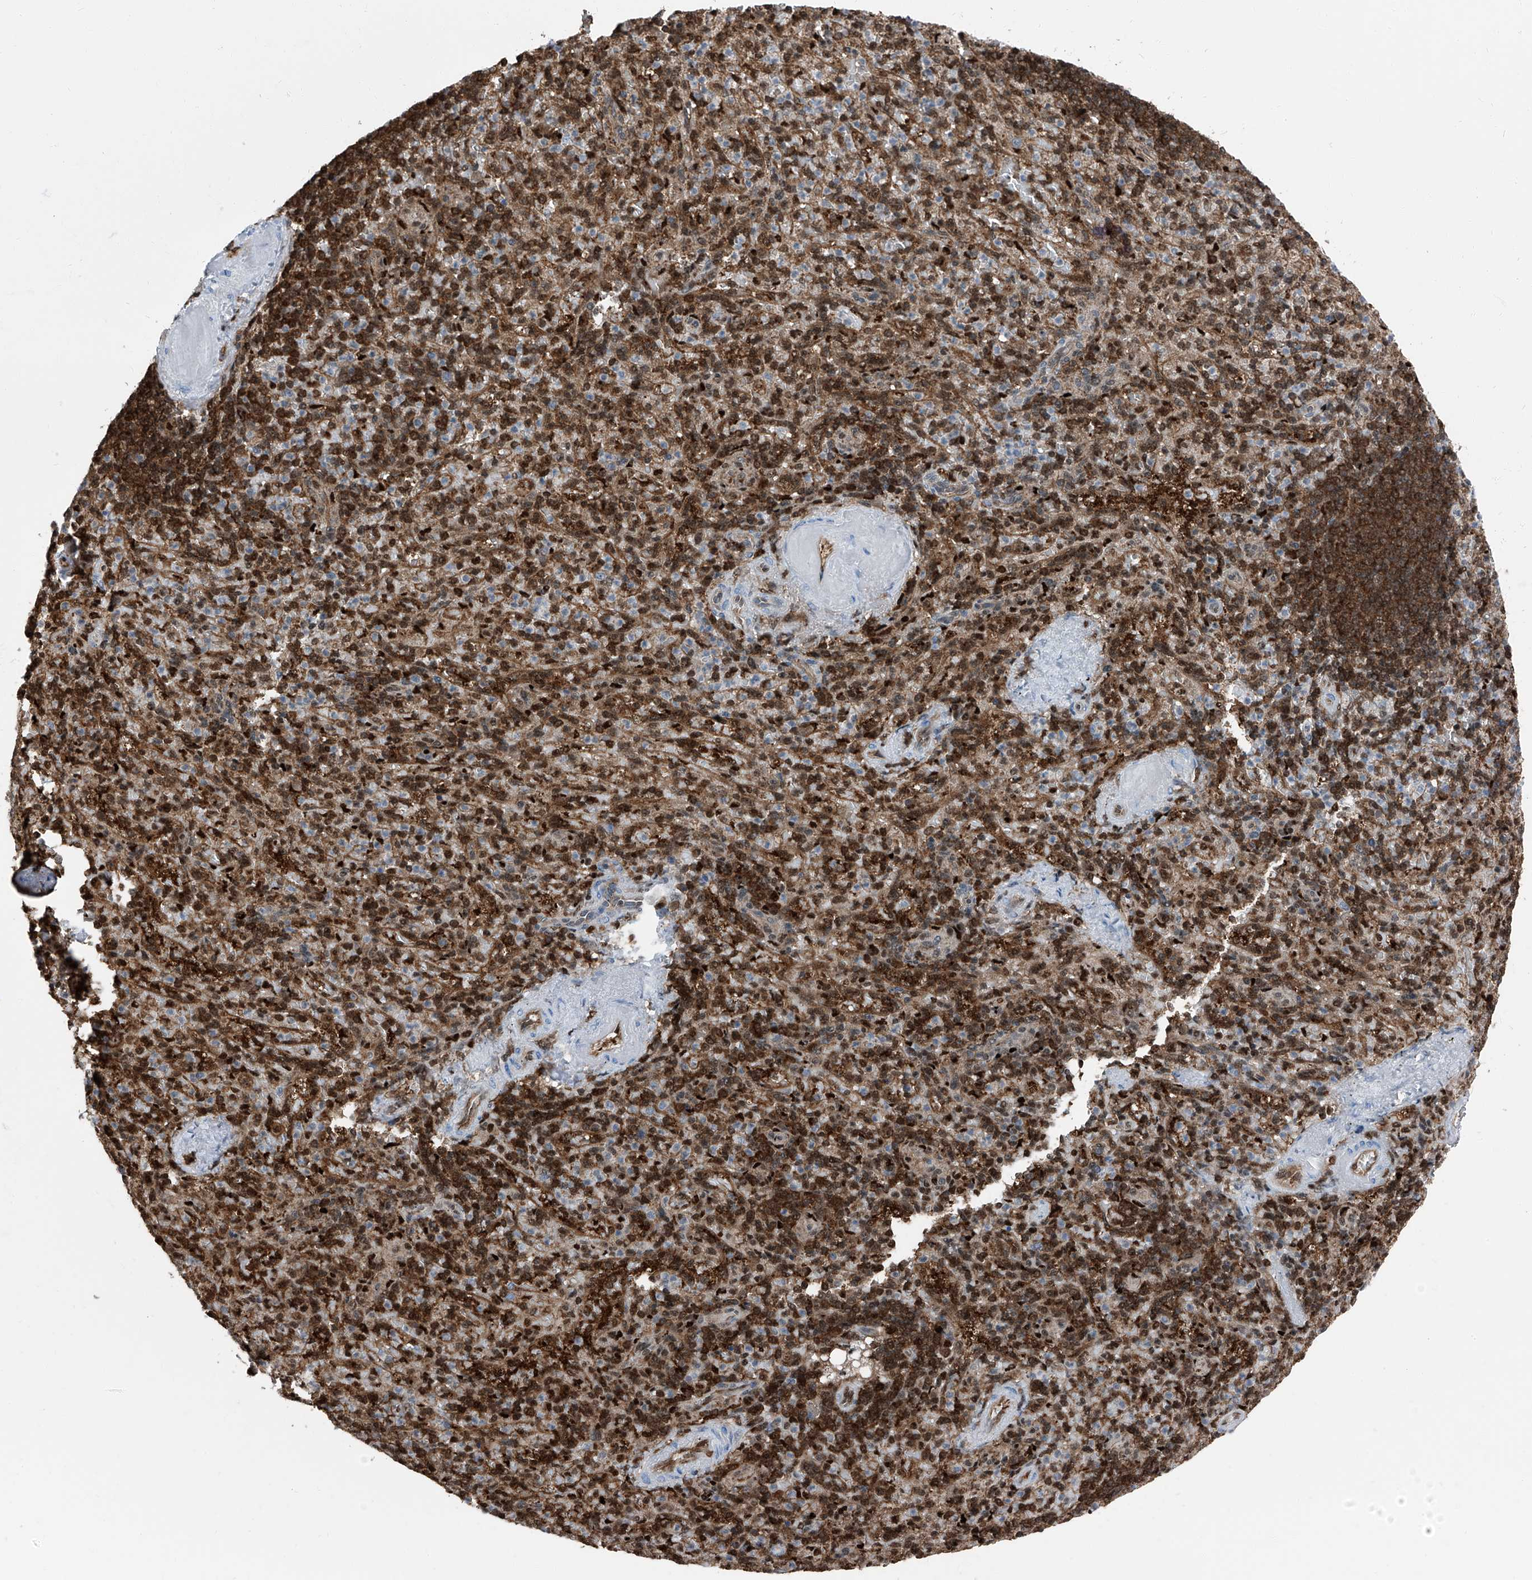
{"staining": {"intensity": "strong", "quantity": "25%-75%", "location": "cytoplasmic/membranous,nuclear"}, "tissue": "spleen", "cell_type": "Cells in red pulp", "image_type": "normal", "snomed": [{"axis": "morphology", "description": "Normal tissue, NOS"}, {"axis": "topography", "description": "Spleen"}], "caption": "Immunohistochemistry histopathology image of unremarkable spleen: human spleen stained using immunohistochemistry (IHC) exhibits high levels of strong protein expression localized specifically in the cytoplasmic/membranous,nuclear of cells in red pulp, appearing as a cytoplasmic/membranous,nuclear brown color.", "gene": "PSMB10", "patient": {"sex": "female", "age": 74}}